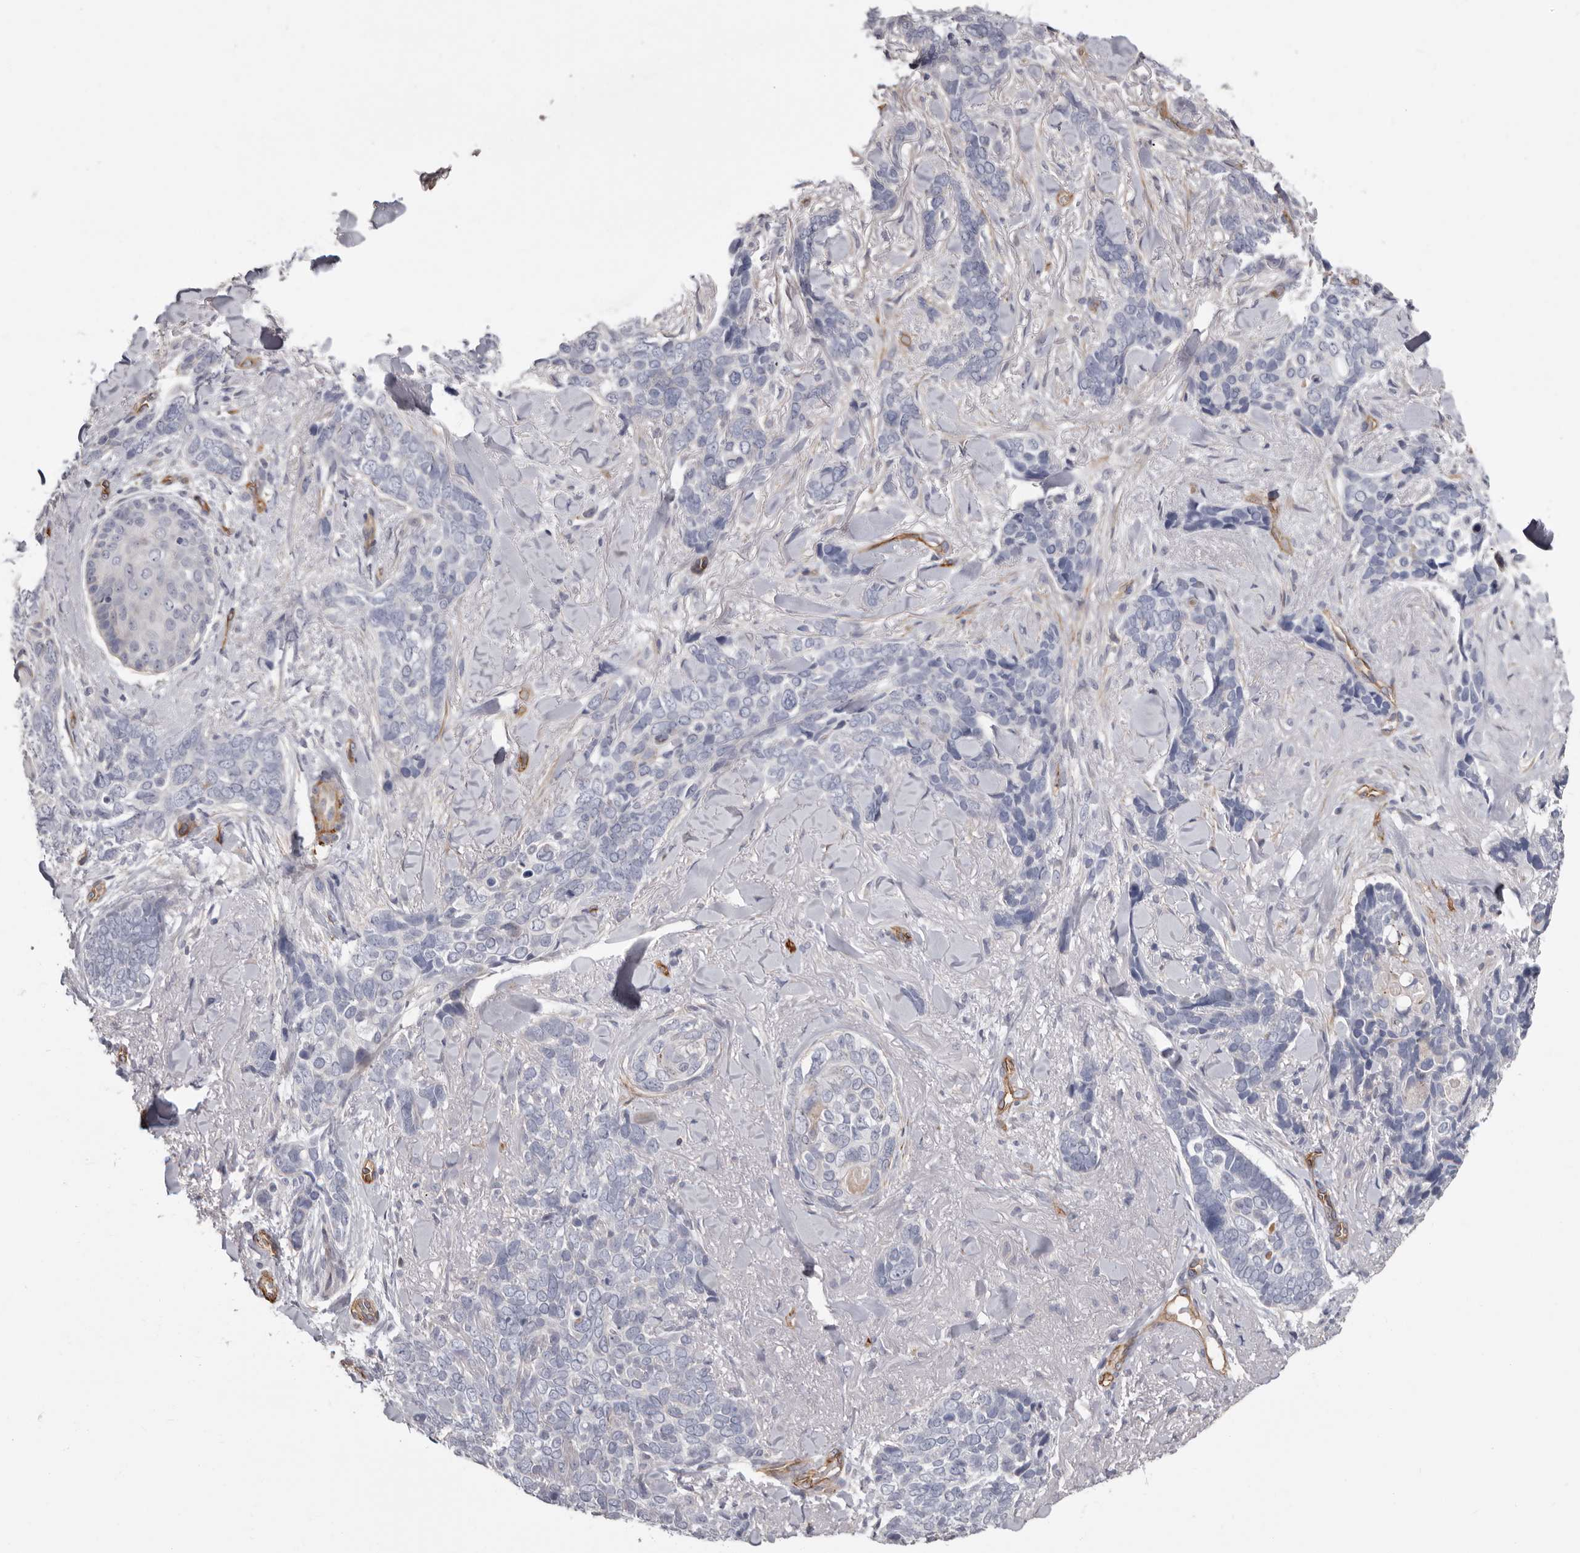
{"staining": {"intensity": "negative", "quantity": "none", "location": "none"}, "tissue": "skin cancer", "cell_type": "Tumor cells", "image_type": "cancer", "snomed": [{"axis": "morphology", "description": "Basal cell carcinoma"}, {"axis": "topography", "description": "Skin"}], "caption": "Immunohistochemistry (IHC) of human skin cancer displays no positivity in tumor cells. Nuclei are stained in blue.", "gene": "ADGRL4", "patient": {"sex": "female", "age": 82}}